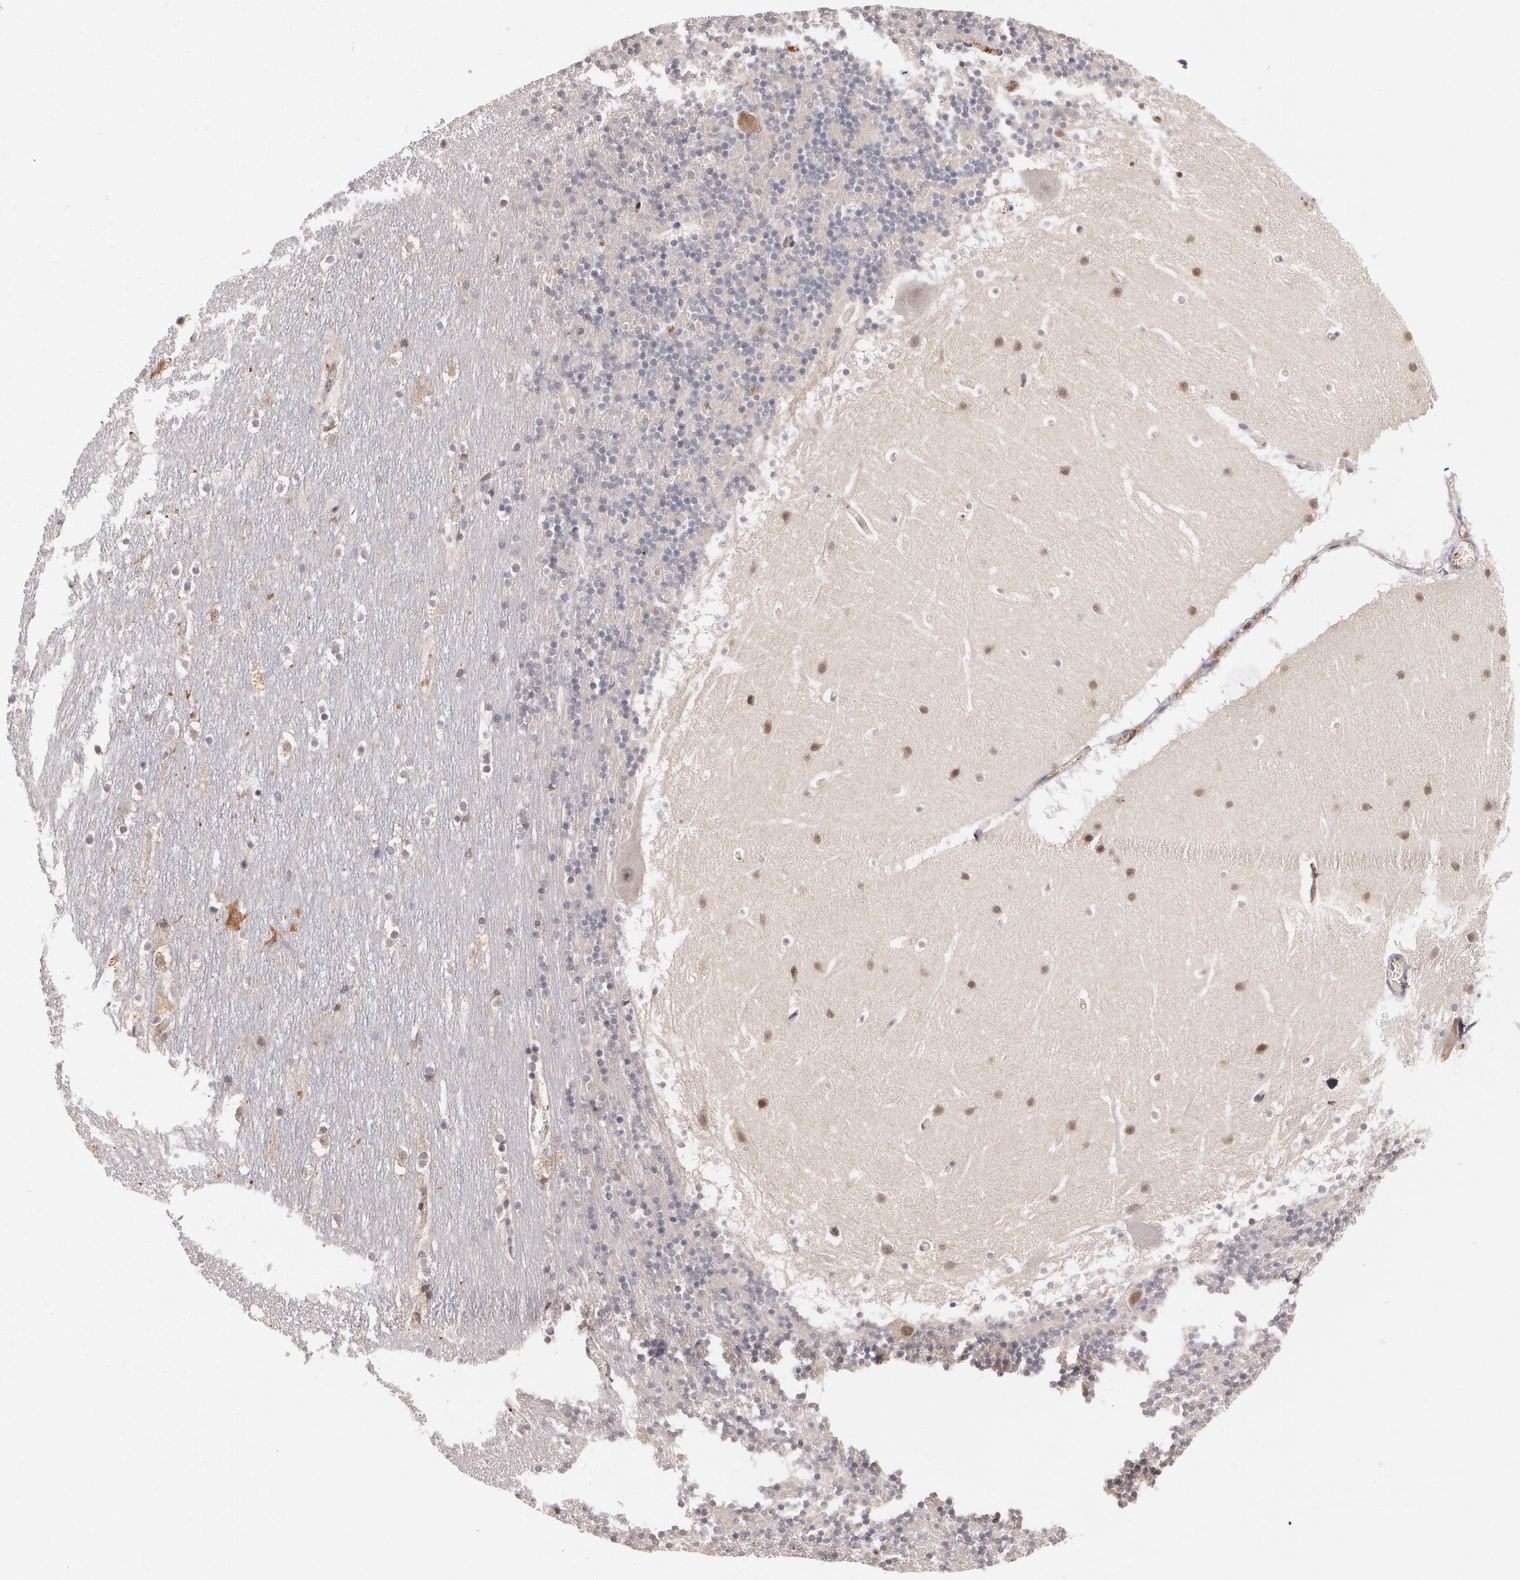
{"staining": {"intensity": "negative", "quantity": "none", "location": "none"}, "tissue": "cerebellum", "cell_type": "Cells in granular layer", "image_type": "normal", "snomed": [{"axis": "morphology", "description": "Normal tissue, NOS"}, {"axis": "topography", "description": "Cerebellum"}], "caption": "This is an IHC photomicrograph of unremarkable human cerebellum. There is no positivity in cells in granular layer.", "gene": "PTS", "patient": {"sex": "male", "age": 45}}